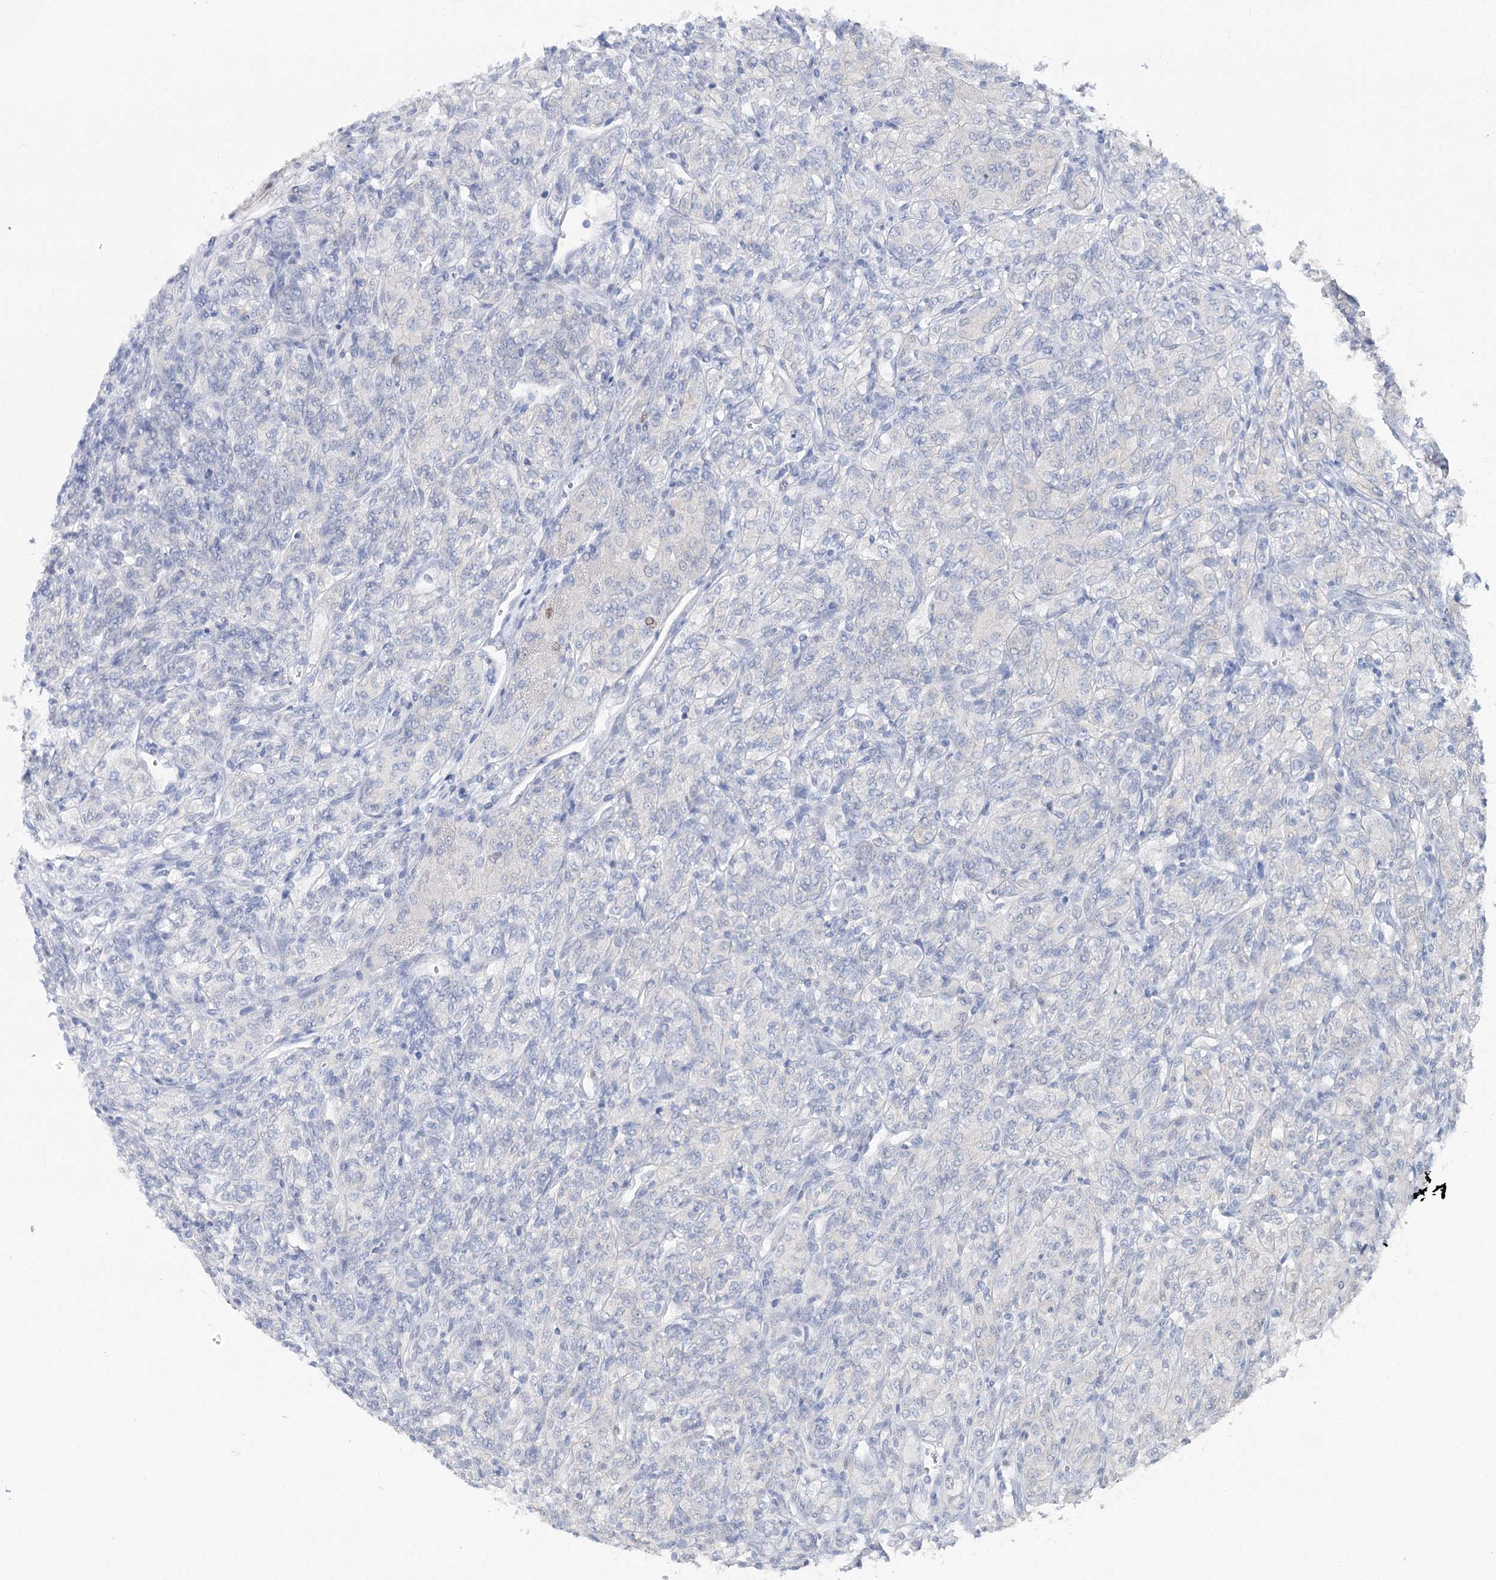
{"staining": {"intensity": "negative", "quantity": "none", "location": "none"}, "tissue": "renal cancer", "cell_type": "Tumor cells", "image_type": "cancer", "snomed": [{"axis": "morphology", "description": "Adenocarcinoma, NOS"}, {"axis": "topography", "description": "Kidney"}], "caption": "IHC of human adenocarcinoma (renal) exhibits no positivity in tumor cells.", "gene": "UGDH", "patient": {"sex": "male", "age": 77}}